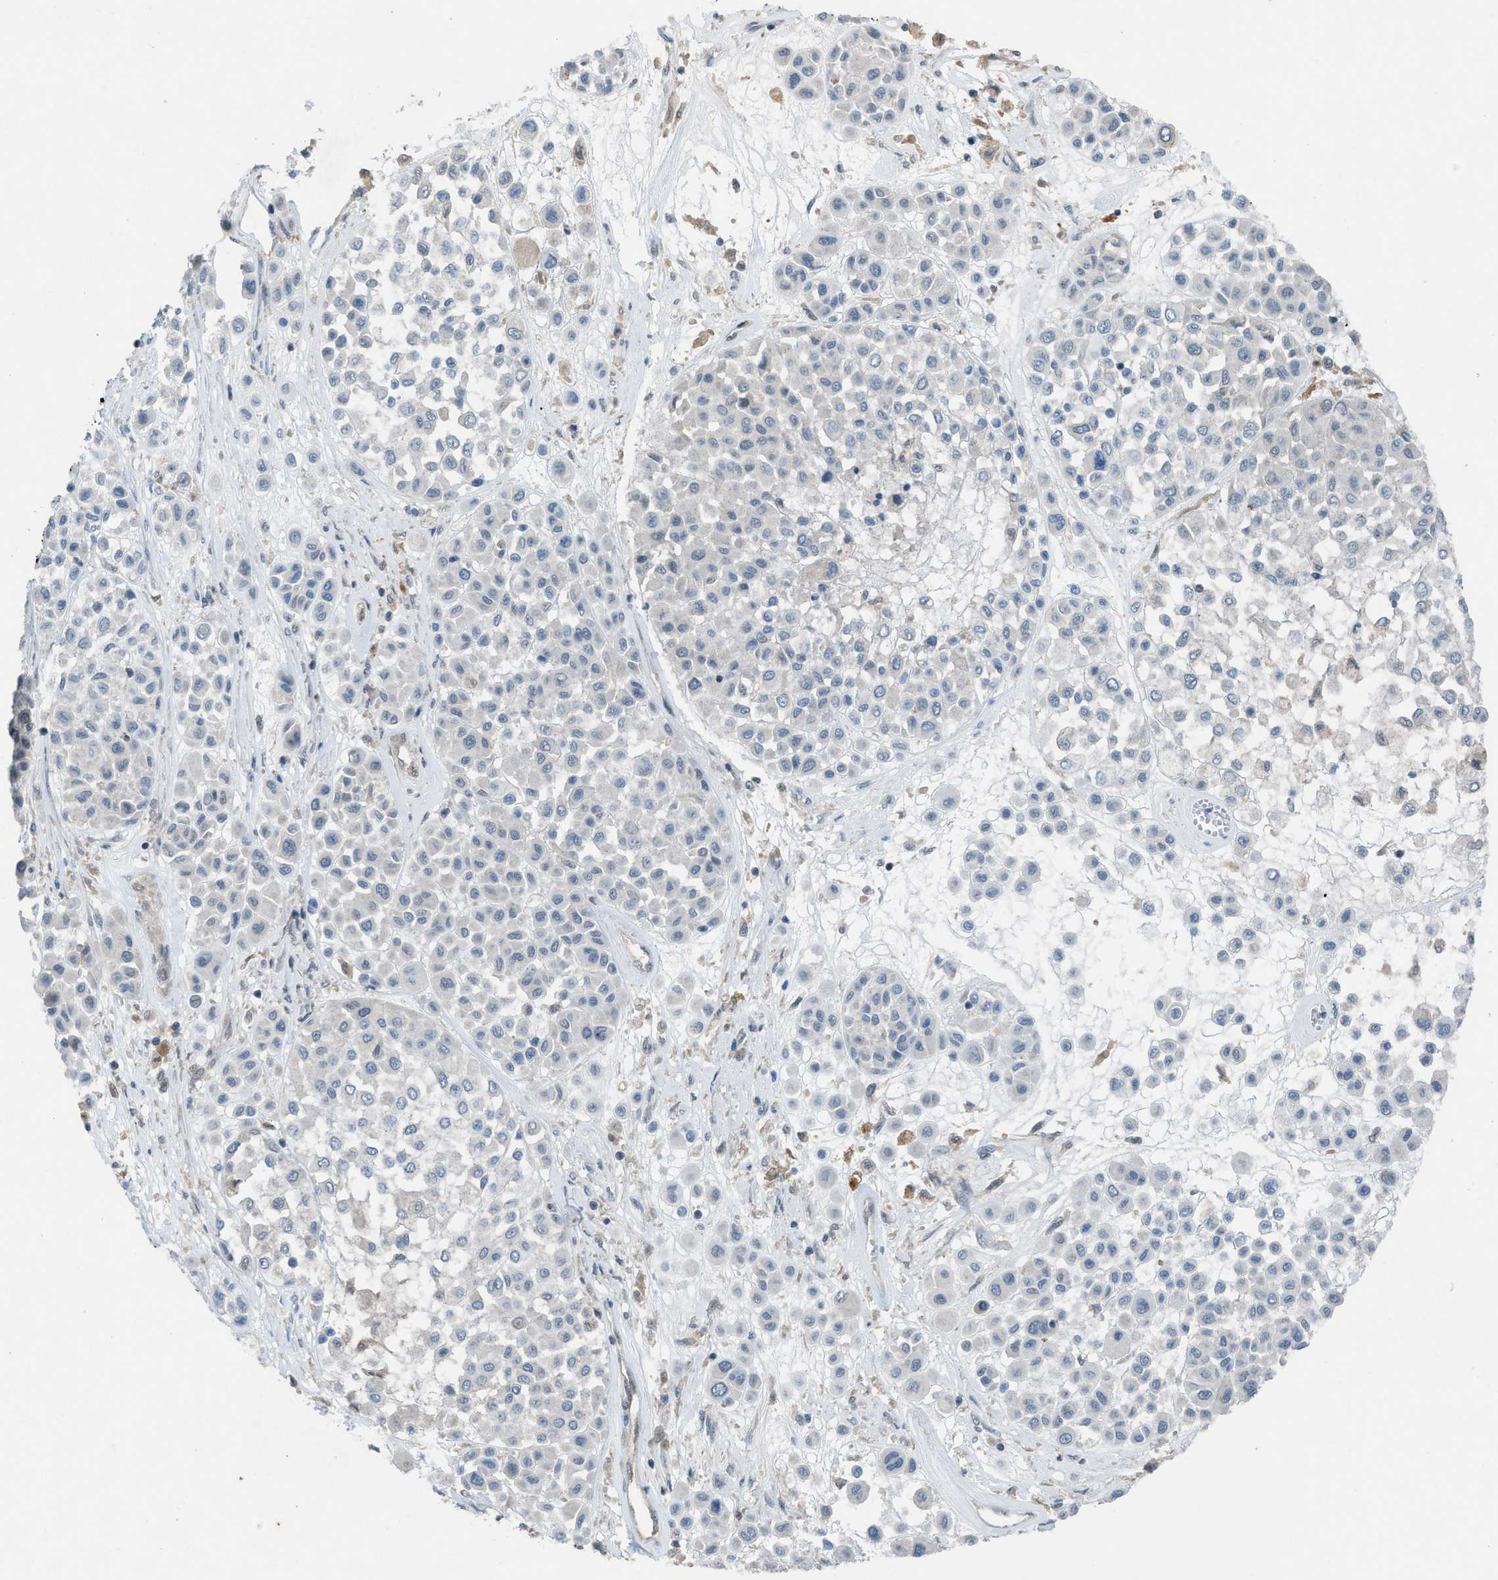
{"staining": {"intensity": "negative", "quantity": "none", "location": "none"}, "tissue": "melanoma", "cell_type": "Tumor cells", "image_type": "cancer", "snomed": [{"axis": "morphology", "description": "Malignant melanoma, Metastatic site"}, {"axis": "topography", "description": "Soft tissue"}], "caption": "This is an IHC micrograph of human melanoma. There is no expression in tumor cells.", "gene": "PLAA", "patient": {"sex": "male", "age": 41}}